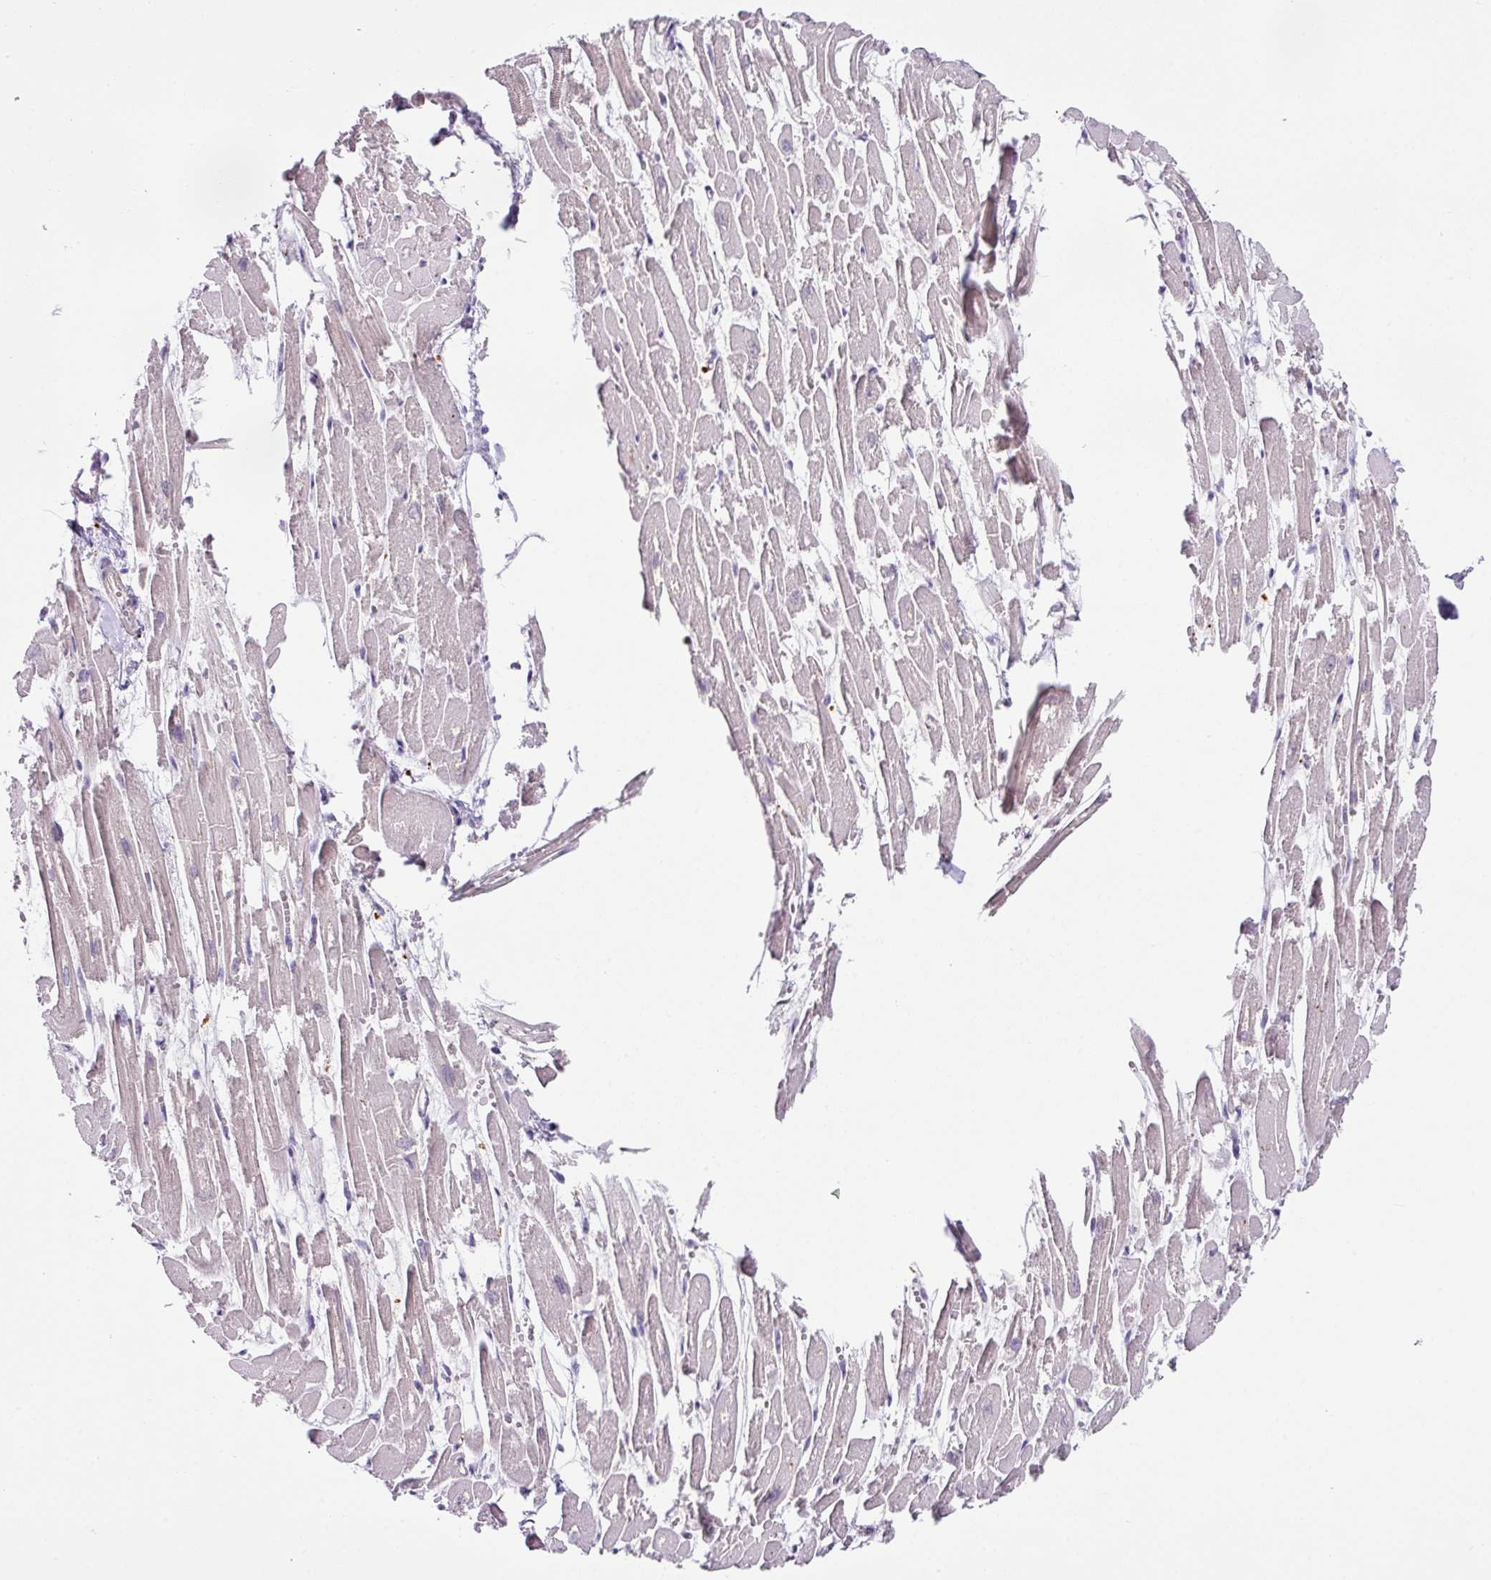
{"staining": {"intensity": "weak", "quantity": "25%-75%", "location": "cytoplasmic/membranous"}, "tissue": "heart muscle", "cell_type": "Cardiomyocytes", "image_type": "normal", "snomed": [{"axis": "morphology", "description": "Normal tissue, NOS"}, {"axis": "topography", "description": "Heart"}], "caption": "Immunohistochemical staining of benign human heart muscle displays 25%-75% levels of weak cytoplasmic/membranous protein expression in approximately 25%-75% of cardiomyocytes. (DAB = brown stain, brightfield microscopy at high magnification).", "gene": "PLEKHH3", "patient": {"sex": "male", "age": 54}}